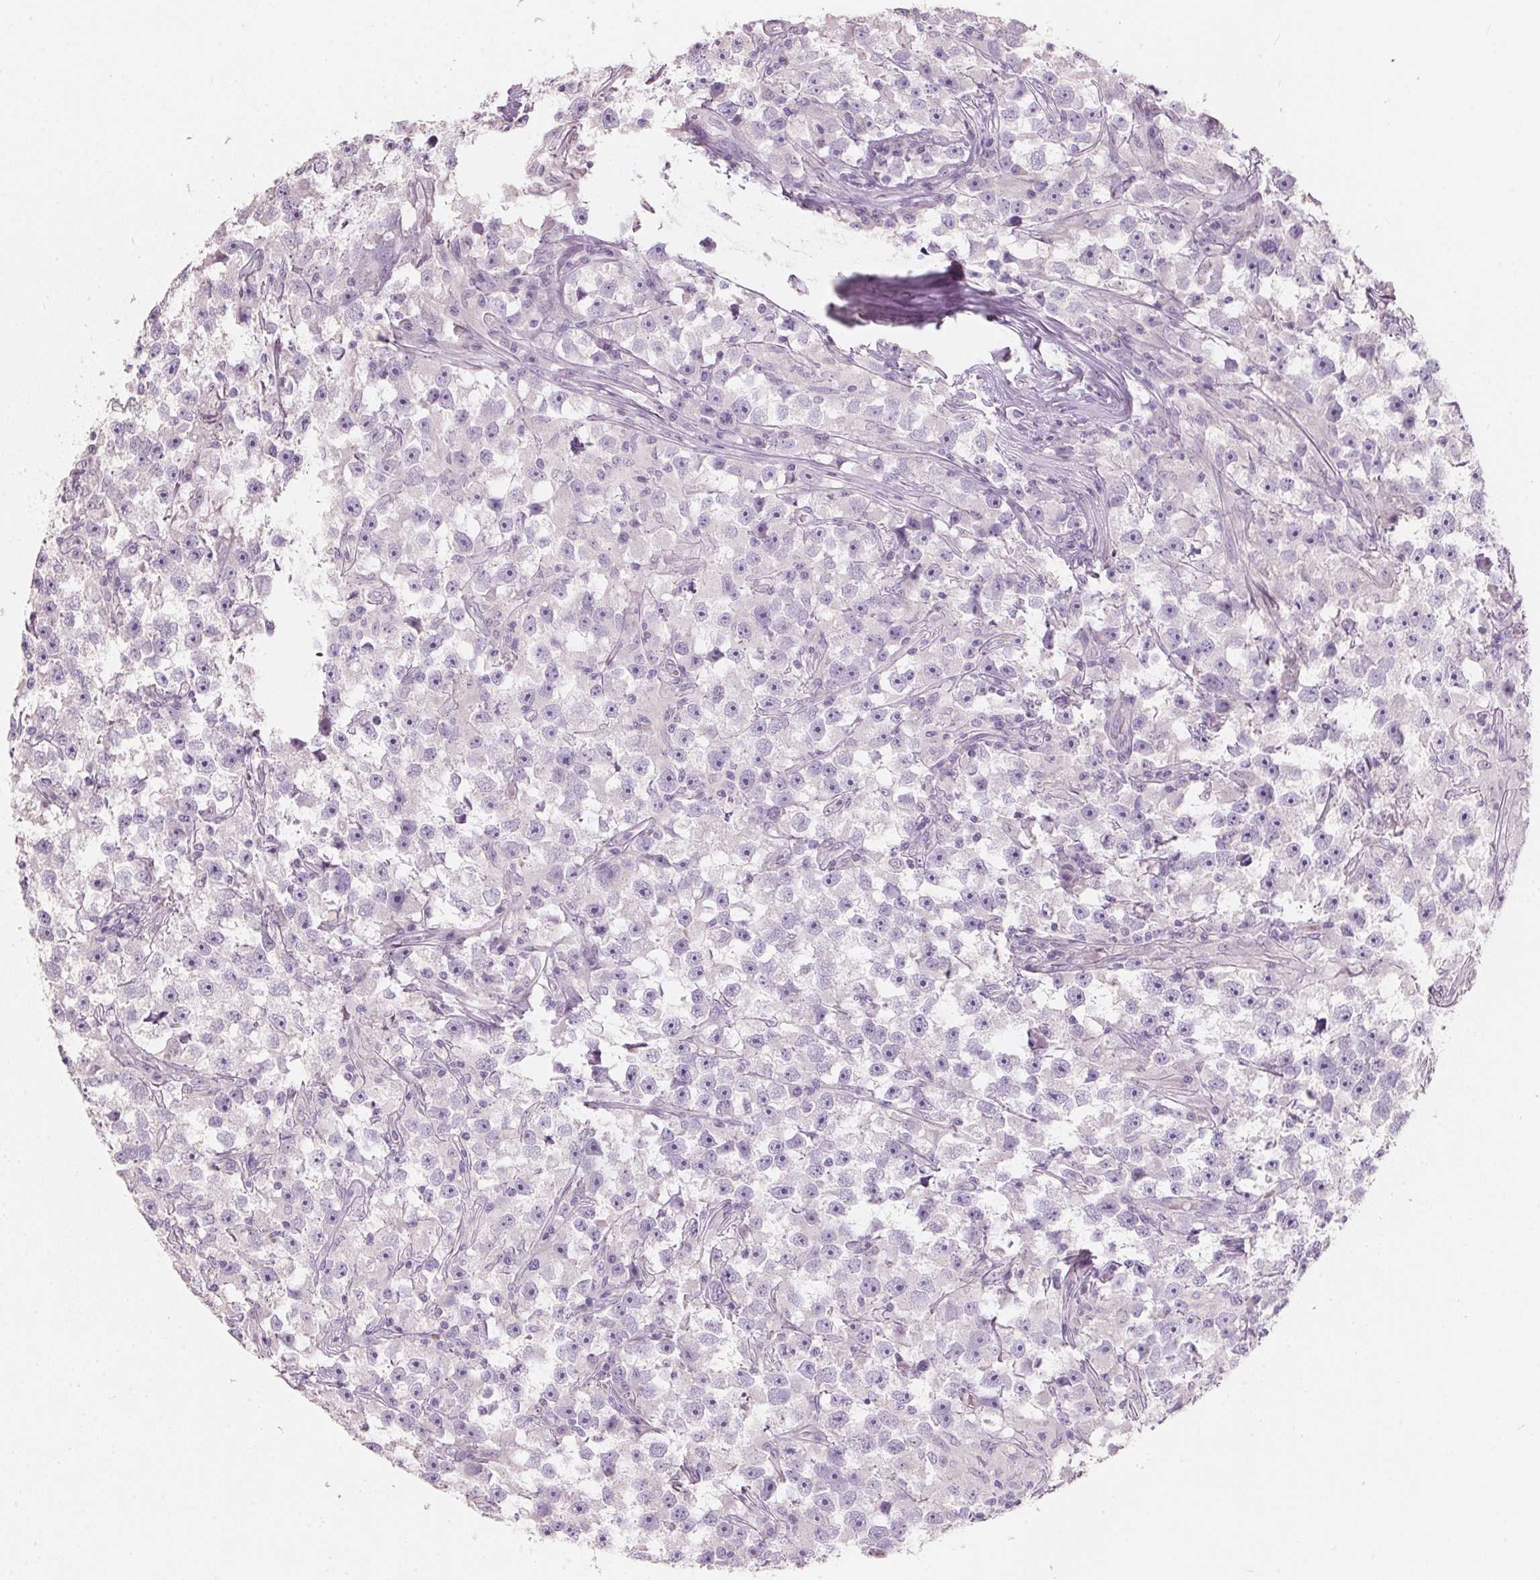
{"staining": {"intensity": "negative", "quantity": "none", "location": "none"}, "tissue": "testis cancer", "cell_type": "Tumor cells", "image_type": "cancer", "snomed": [{"axis": "morphology", "description": "Seminoma, NOS"}, {"axis": "topography", "description": "Testis"}], "caption": "There is no significant staining in tumor cells of testis cancer (seminoma).", "gene": "HSD17B1", "patient": {"sex": "male", "age": 33}}